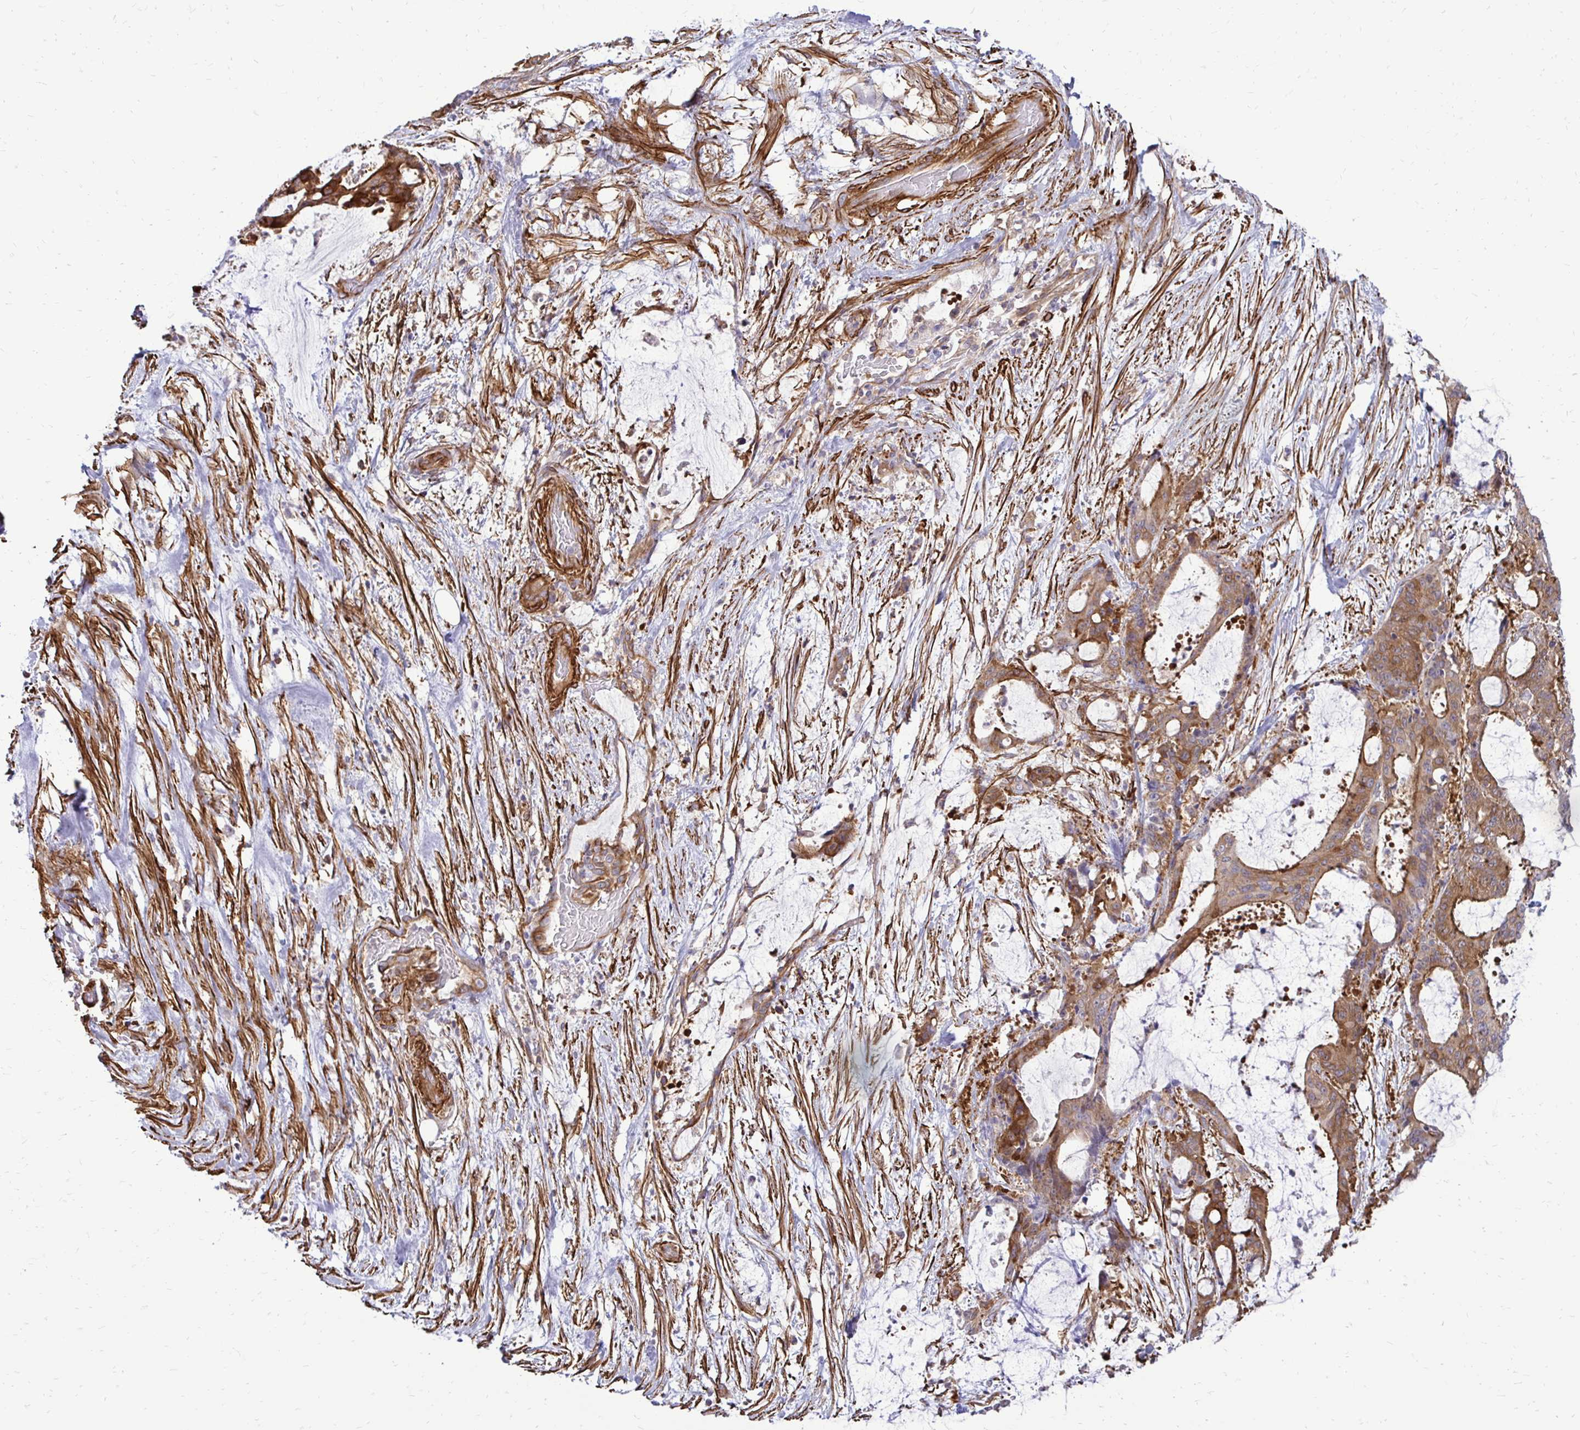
{"staining": {"intensity": "moderate", "quantity": ">75%", "location": "cytoplasmic/membranous"}, "tissue": "liver cancer", "cell_type": "Tumor cells", "image_type": "cancer", "snomed": [{"axis": "morphology", "description": "Normal tissue, NOS"}, {"axis": "morphology", "description": "Cholangiocarcinoma"}, {"axis": "topography", "description": "Liver"}, {"axis": "topography", "description": "Peripheral nerve tissue"}], "caption": "Cholangiocarcinoma (liver) stained with immunohistochemistry displays moderate cytoplasmic/membranous staining in about >75% of tumor cells.", "gene": "CTPS1", "patient": {"sex": "female", "age": 73}}